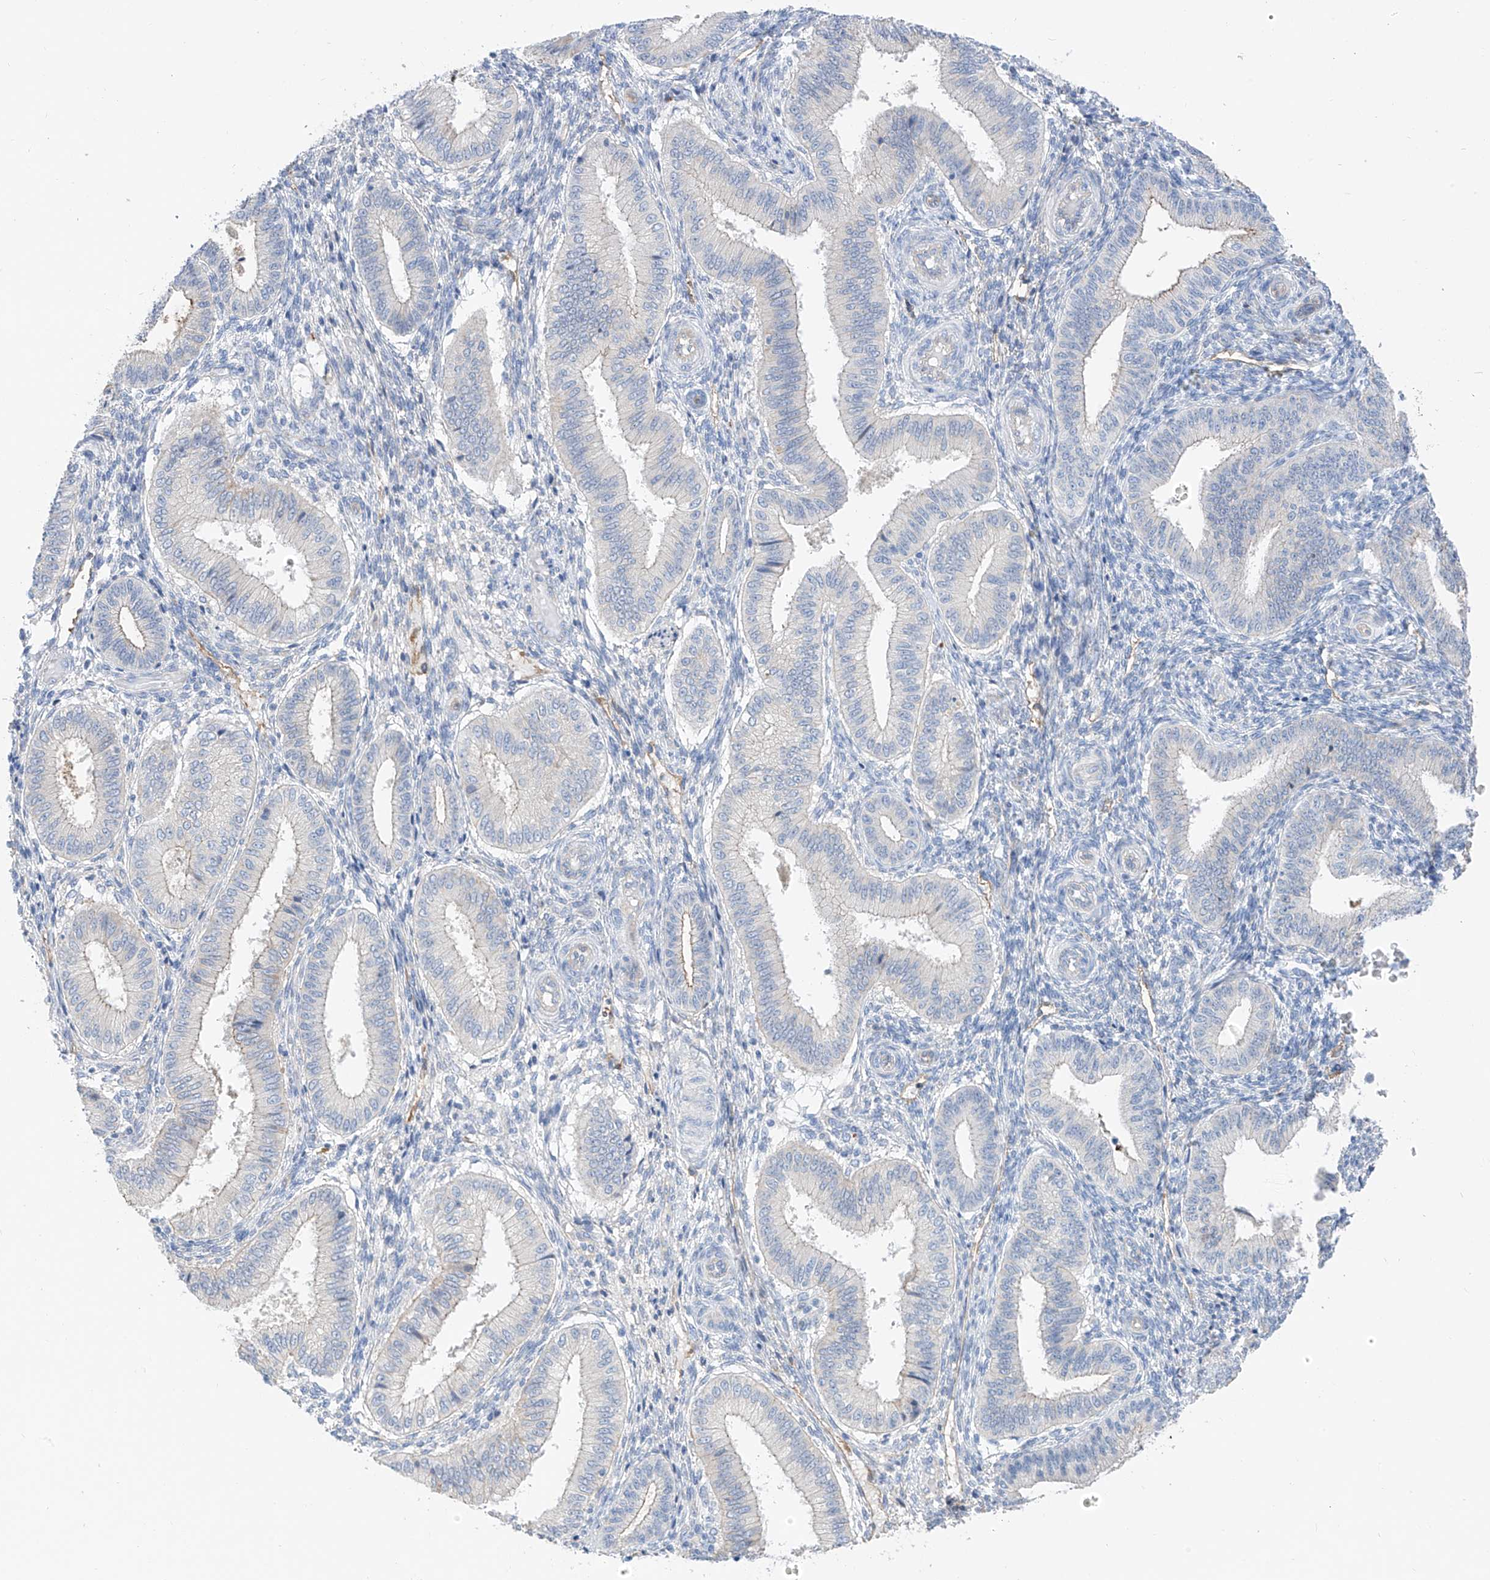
{"staining": {"intensity": "negative", "quantity": "none", "location": "none"}, "tissue": "endometrium", "cell_type": "Cells in endometrial stroma", "image_type": "normal", "snomed": [{"axis": "morphology", "description": "Normal tissue, NOS"}, {"axis": "topography", "description": "Endometrium"}], "caption": "Immunohistochemistry photomicrograph of normal human endometrium stained for a protein (brown), which displays no expression in cells in endometrial stroma. The staining was performed using DAB (3,3'-diaminobenzidine) to visualize the protein expression in brown, while the nuclei were stained in blue with hematoxylin (Magnification: 20x).", "gene": "ITGA9", "patient": {"sex": "female", "age": 39}}